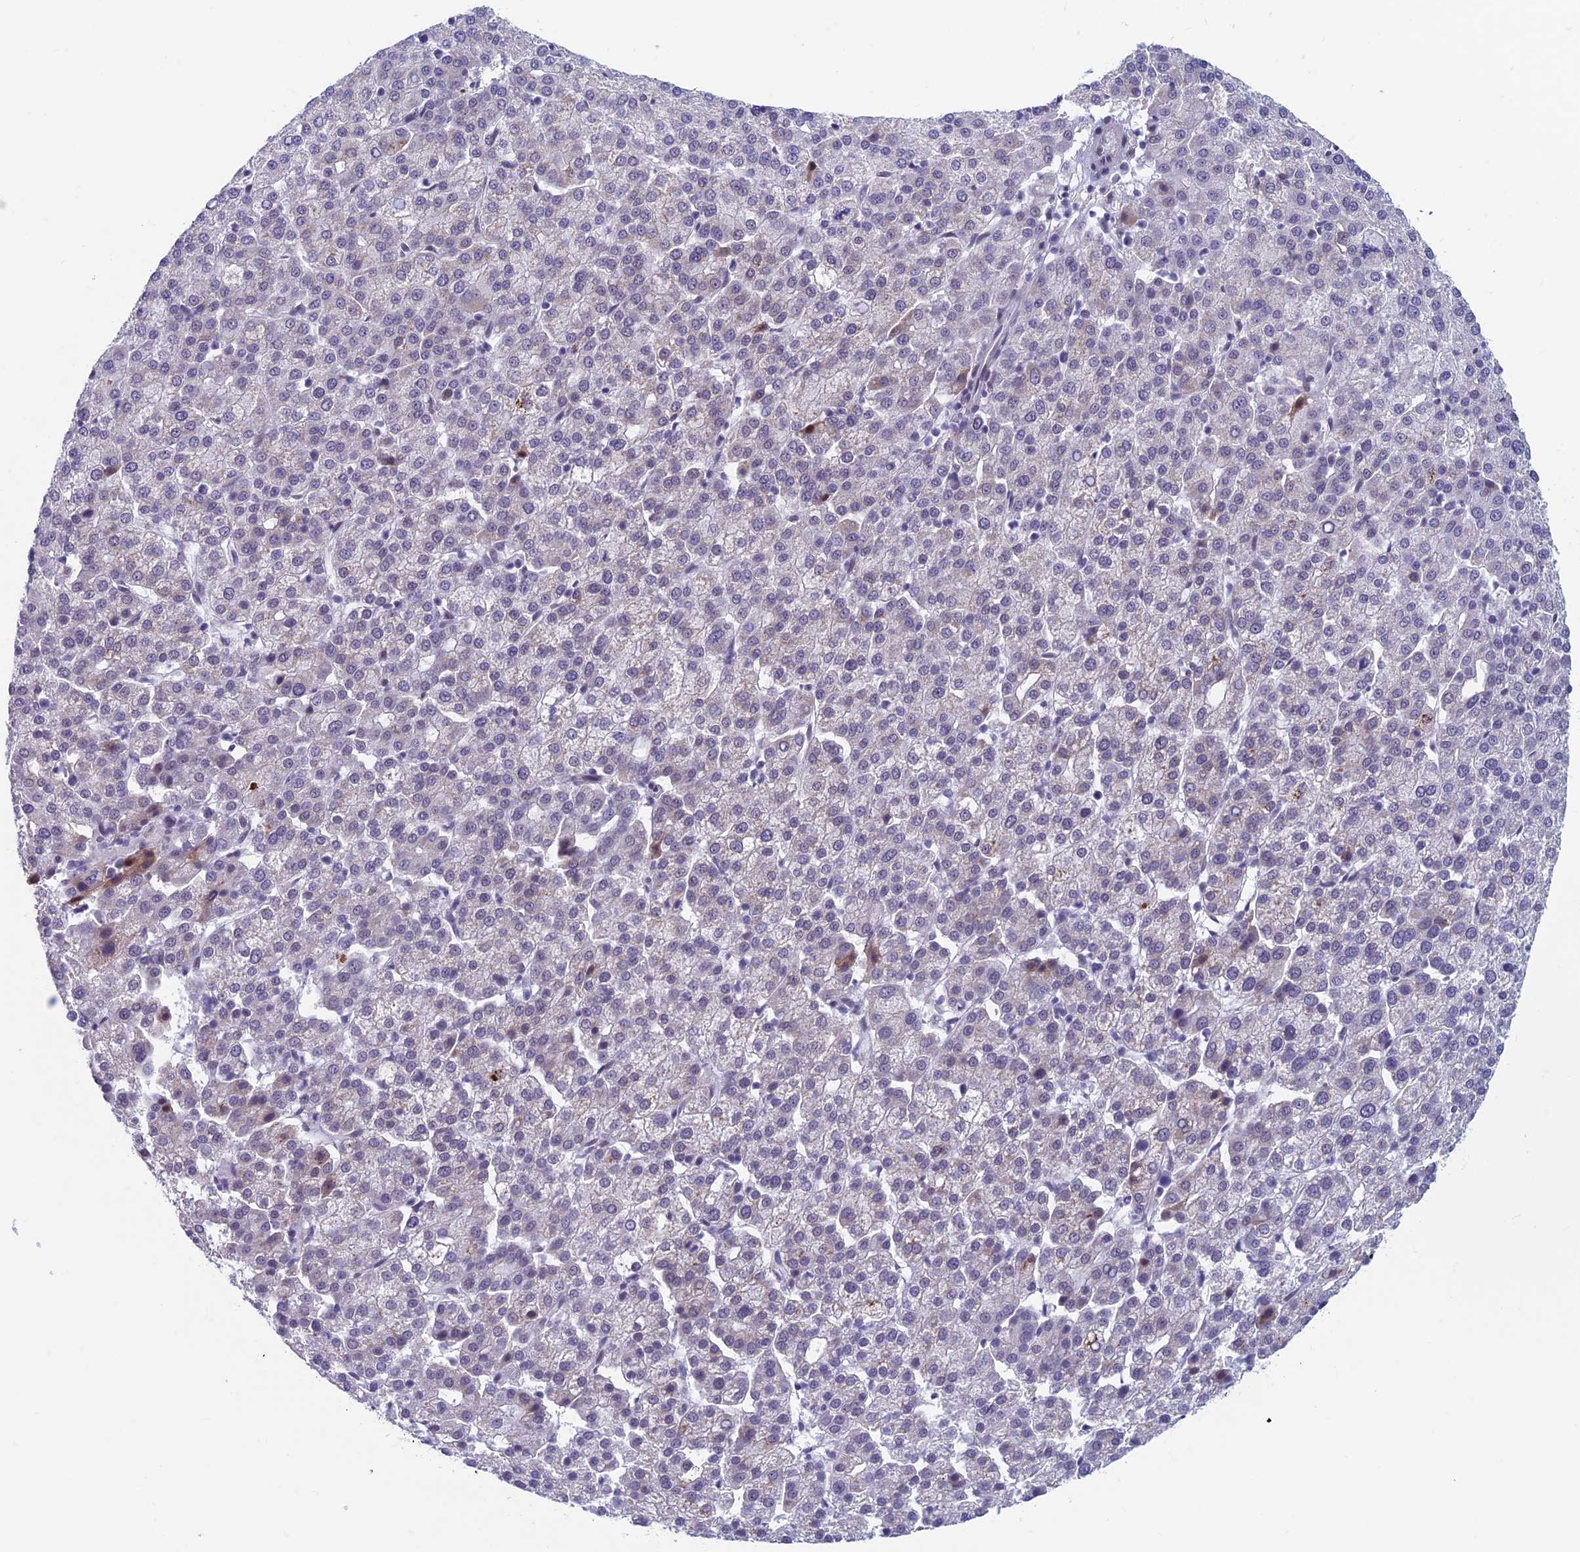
{"staining": {"intensity": "negative", "quantity": "none", "location": "none"}, "tissue": "liver cancer", "cell_type": "Tumor cells", "image_type": "cancer", "snomed": [{"axis": "morphology", "description": "Carcinoma, Hepatocellular, NOS"}, {"axis": "topography", "description": "Liver"}], "caption": "IHC of liver cancer exhibits no positivity in tumor cells.", "gene": "ASH2L", "patient": {"sex": "female", "age": 58}}